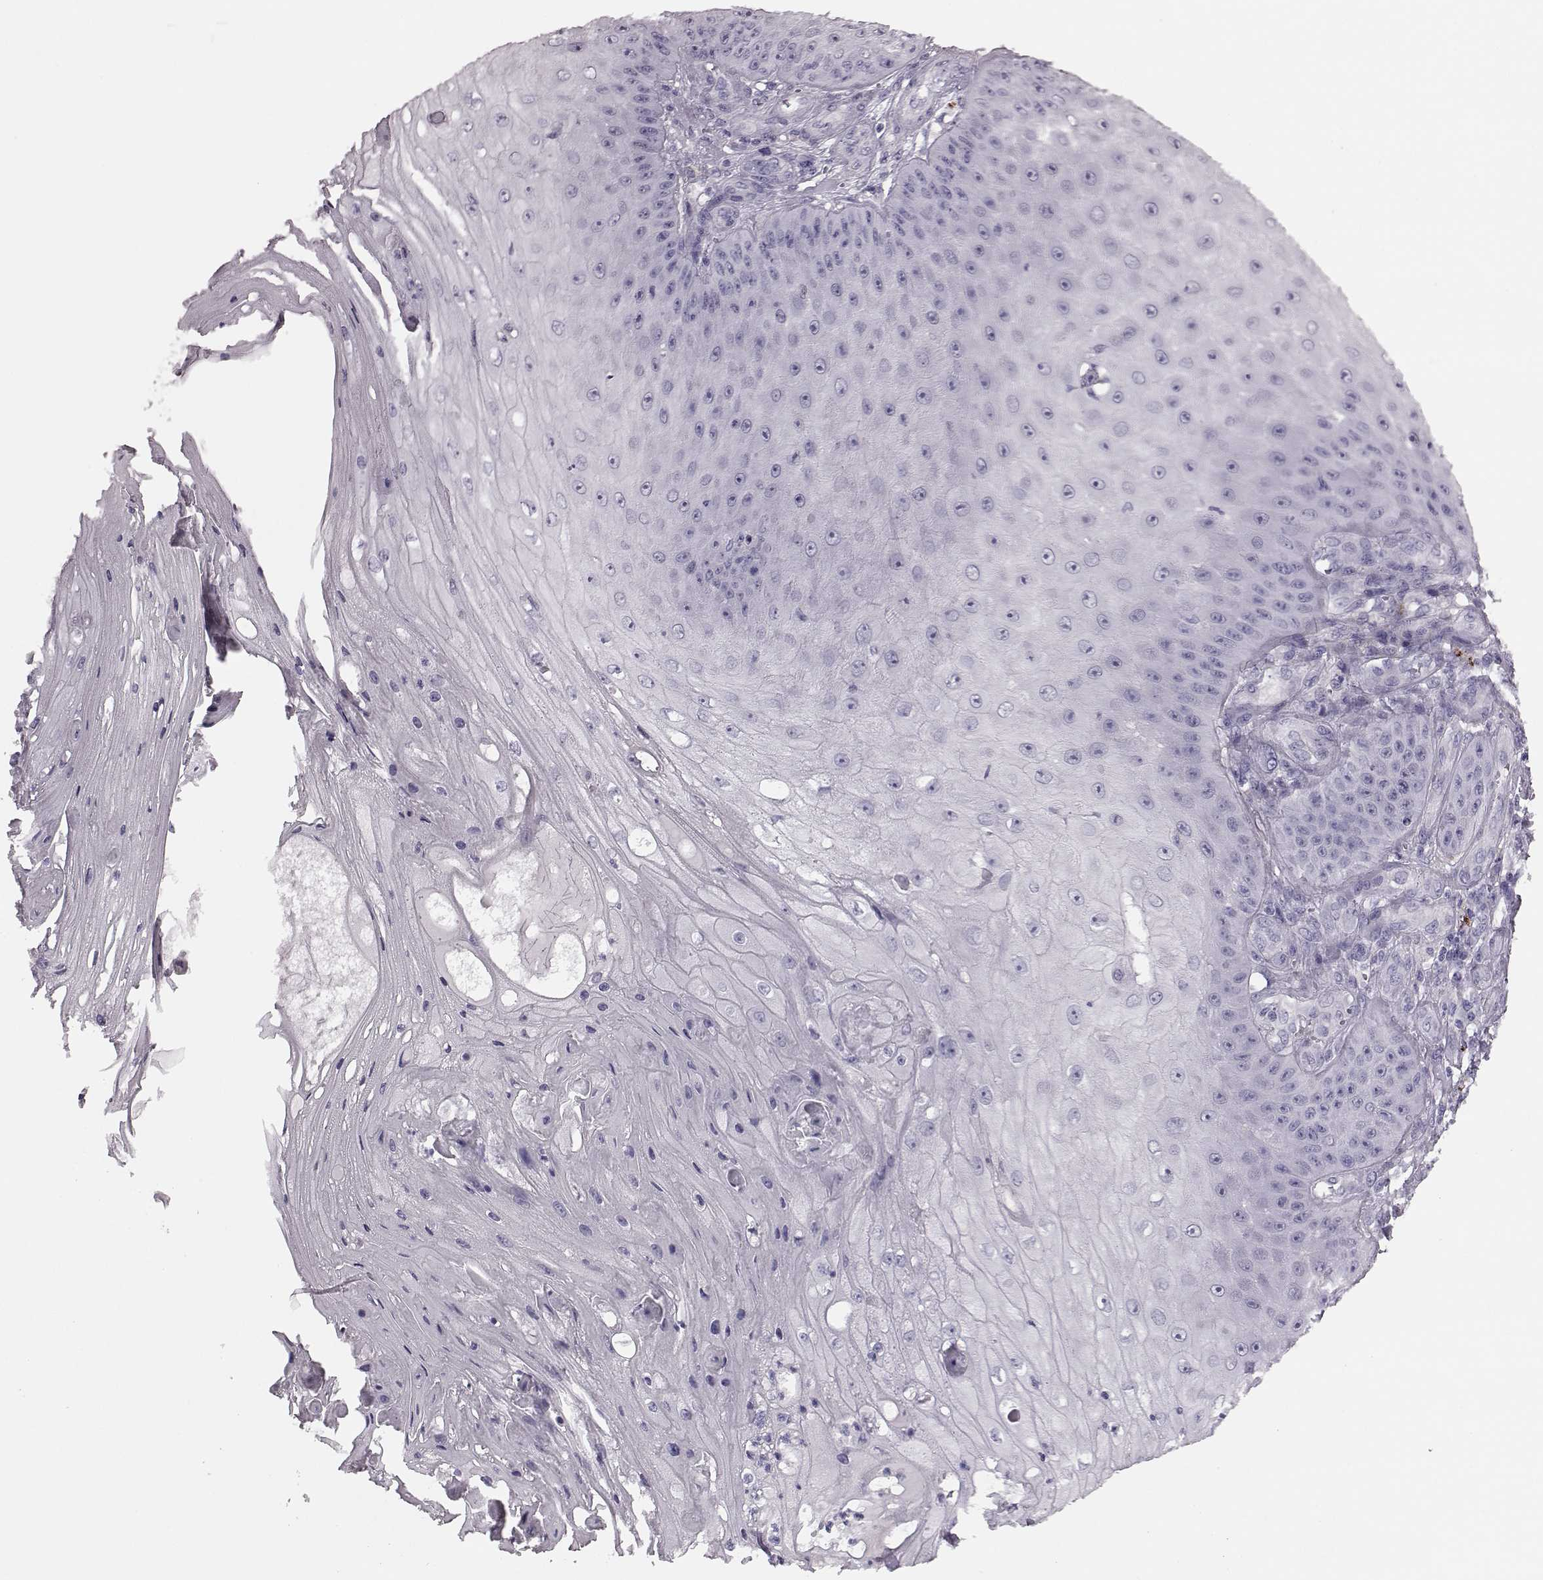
{"staining": {"intensity": "negative", "quantity": "none", "location": "none"}, "tissue": "skin cancer", "cell_type": "Tumor cells", "image_type": "cancer", "snomed": [{"axis": "morphology", "description": "Squamous cell carcinoma, NOS"}, {"axis": "topography", "description": "Skin"}], "caption": "IHC of squamous cell carcinoma (skin) exhibits no staining in tumor cells.", "gene": "SNTG1", "patient": {"sex": "male", "age": 70}}